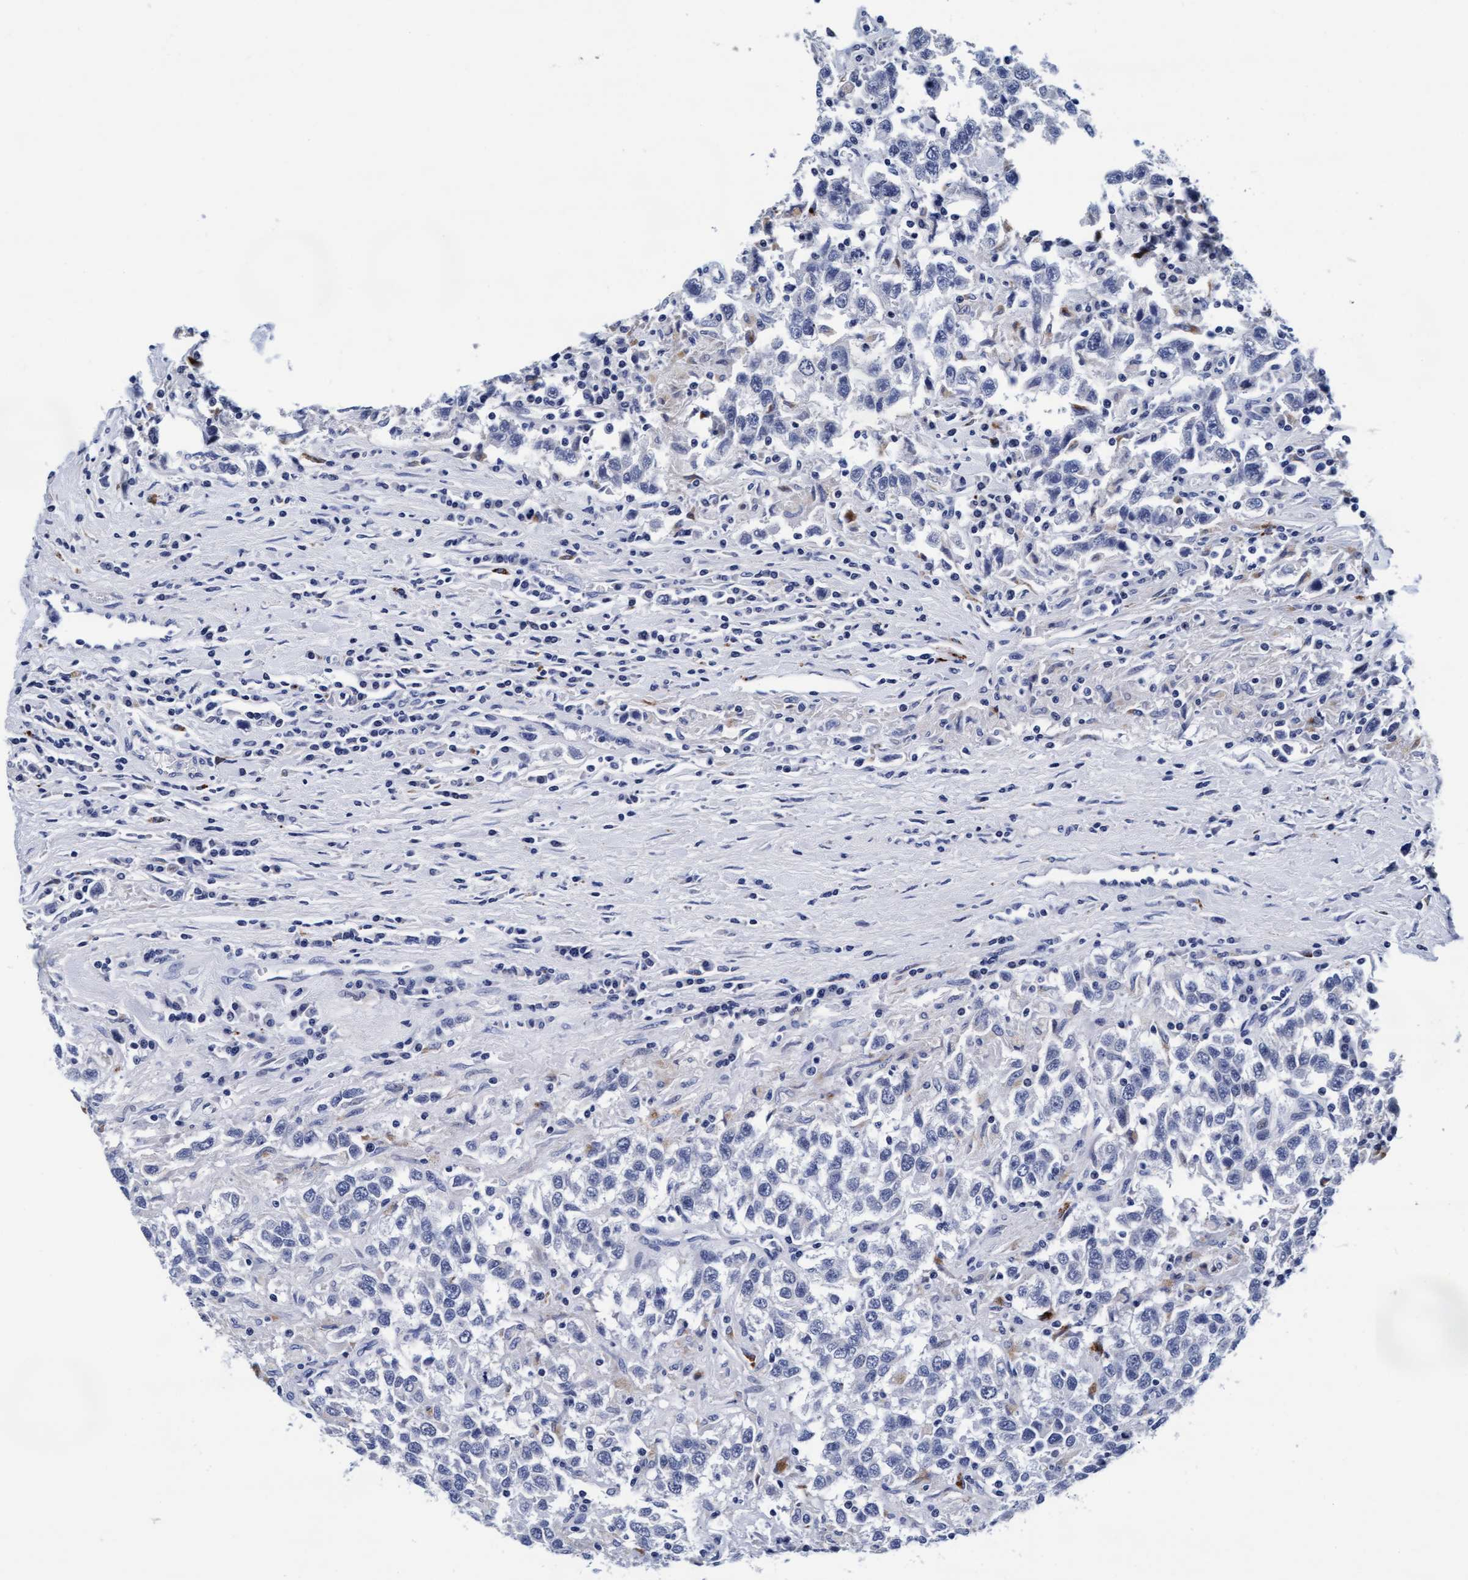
{"staining": {"intensity": "negative", "quantity": "none", "location": "none"}, "tissue": "testis cancer", "cell_type": "Tumor cells", "image_type": "cancer", "snomed": [{"axis": "morphology", "description": "Seminoma, NOS"}, {"axis": "topography", "description": "Testis"}], "caption": "DAB (3,3'-diaminobenzidine) immunohistochemical staining of testis seminoma demonstrates no significant staining in tumor cells.", "gene": "ARSG", "patient": {"sex": "male", "age": 41}}